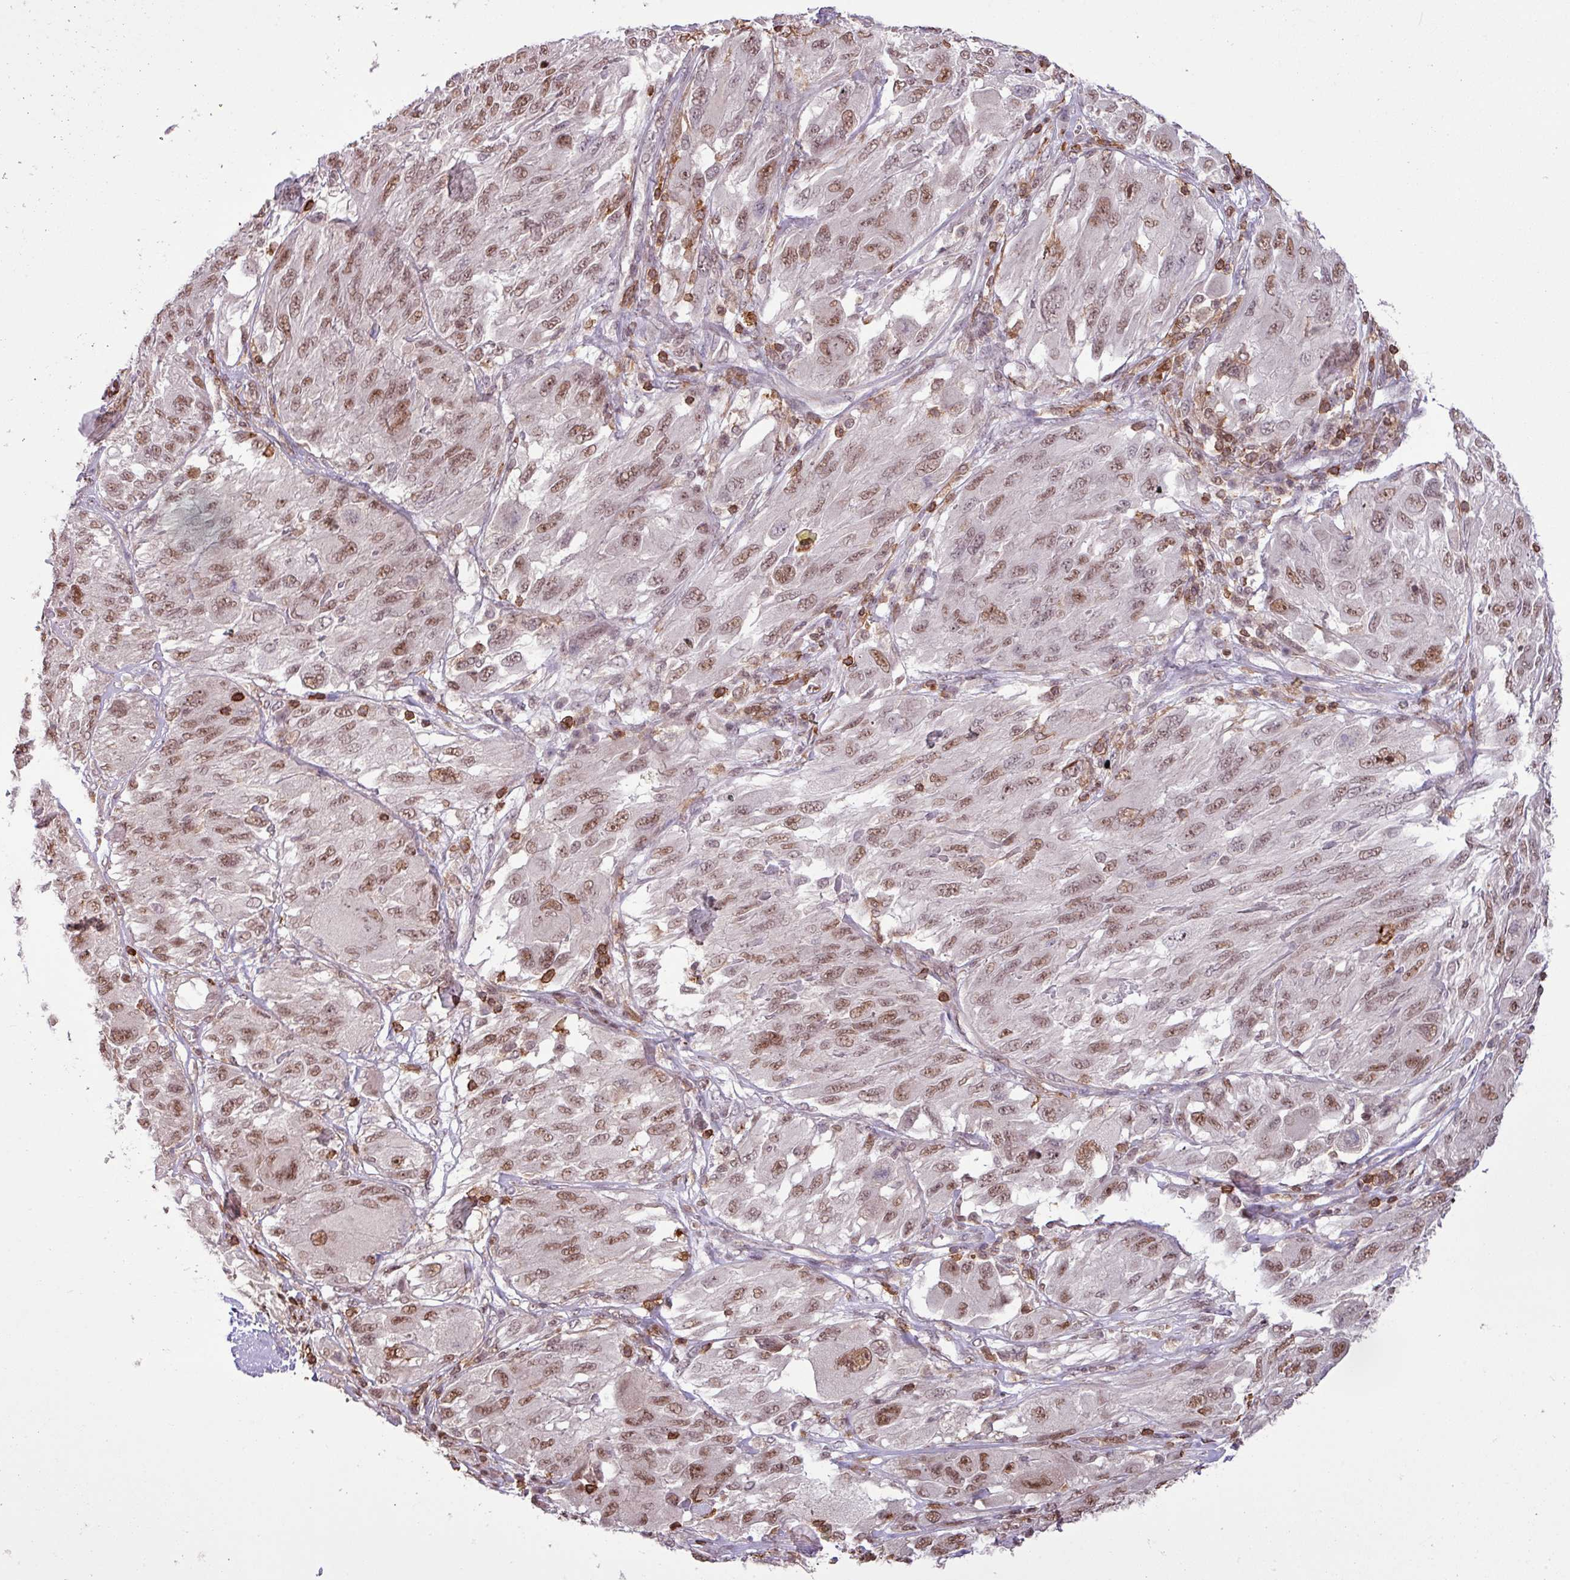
{"staining": {"intensity": "moderate", "quantity": ">75%", "location": "nuclear"}, "tissue": "melanoma", "cell_type": "Tumor cells", "image_type": "cancer", "snomed": [{"axis": "morphology", "description": "Malignant melanoma, NOS"}, {"axis": "topography", "description": "Skin"}], "caption": "Protein expression analysis of human malignant melanoma reveals moderate nuclear expression in approximately >75% of tumor cells.", "gene": "GON7", "patient": {"sex": "female", "age": 91}}